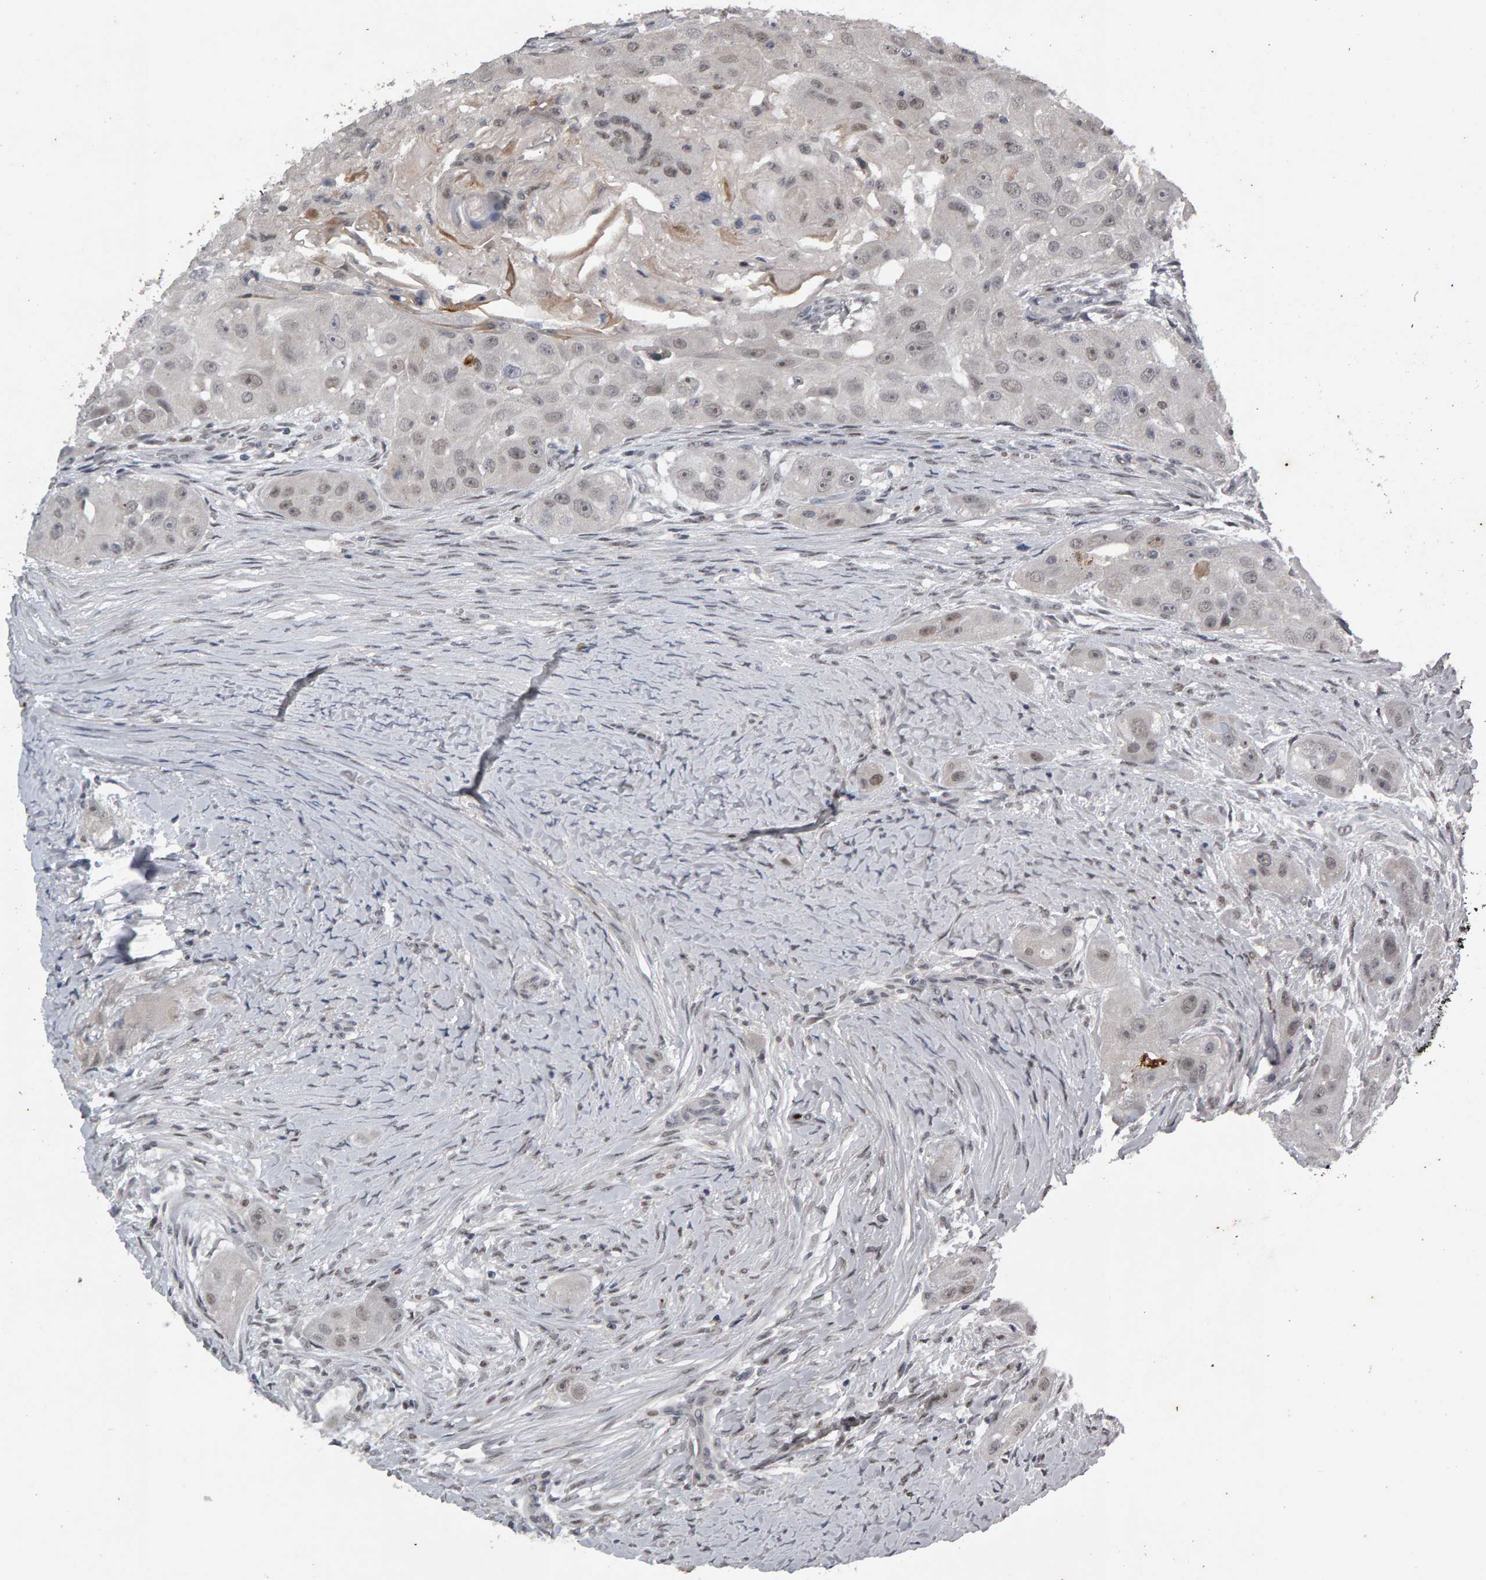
{"staining": {"intensity": "weak", "quantity": "25%-75%", "location": "nuclear"}, "tissue": "head and neck cancer", "cell_type": "Tumor cells", "image_type": "cancer", "snomed": [{"axis": "morphology", "description": "Normal tissue, NOS"}, {"axis": "morphology", "description": "Squamous cell carcinoma, NOS"}, {"axis": "topography", "description": "Skeletal muscle"}, {"axis": "topography", "description": "Head-Neck"}], "caption": "Head and neck cancer stained with DAB immunohistochemistry reveals low levels of weak nuclear staining in about 25%-75% of tumor cells.", "gene": "IPO8", "patient": {"sex": "male", "age": 51}}